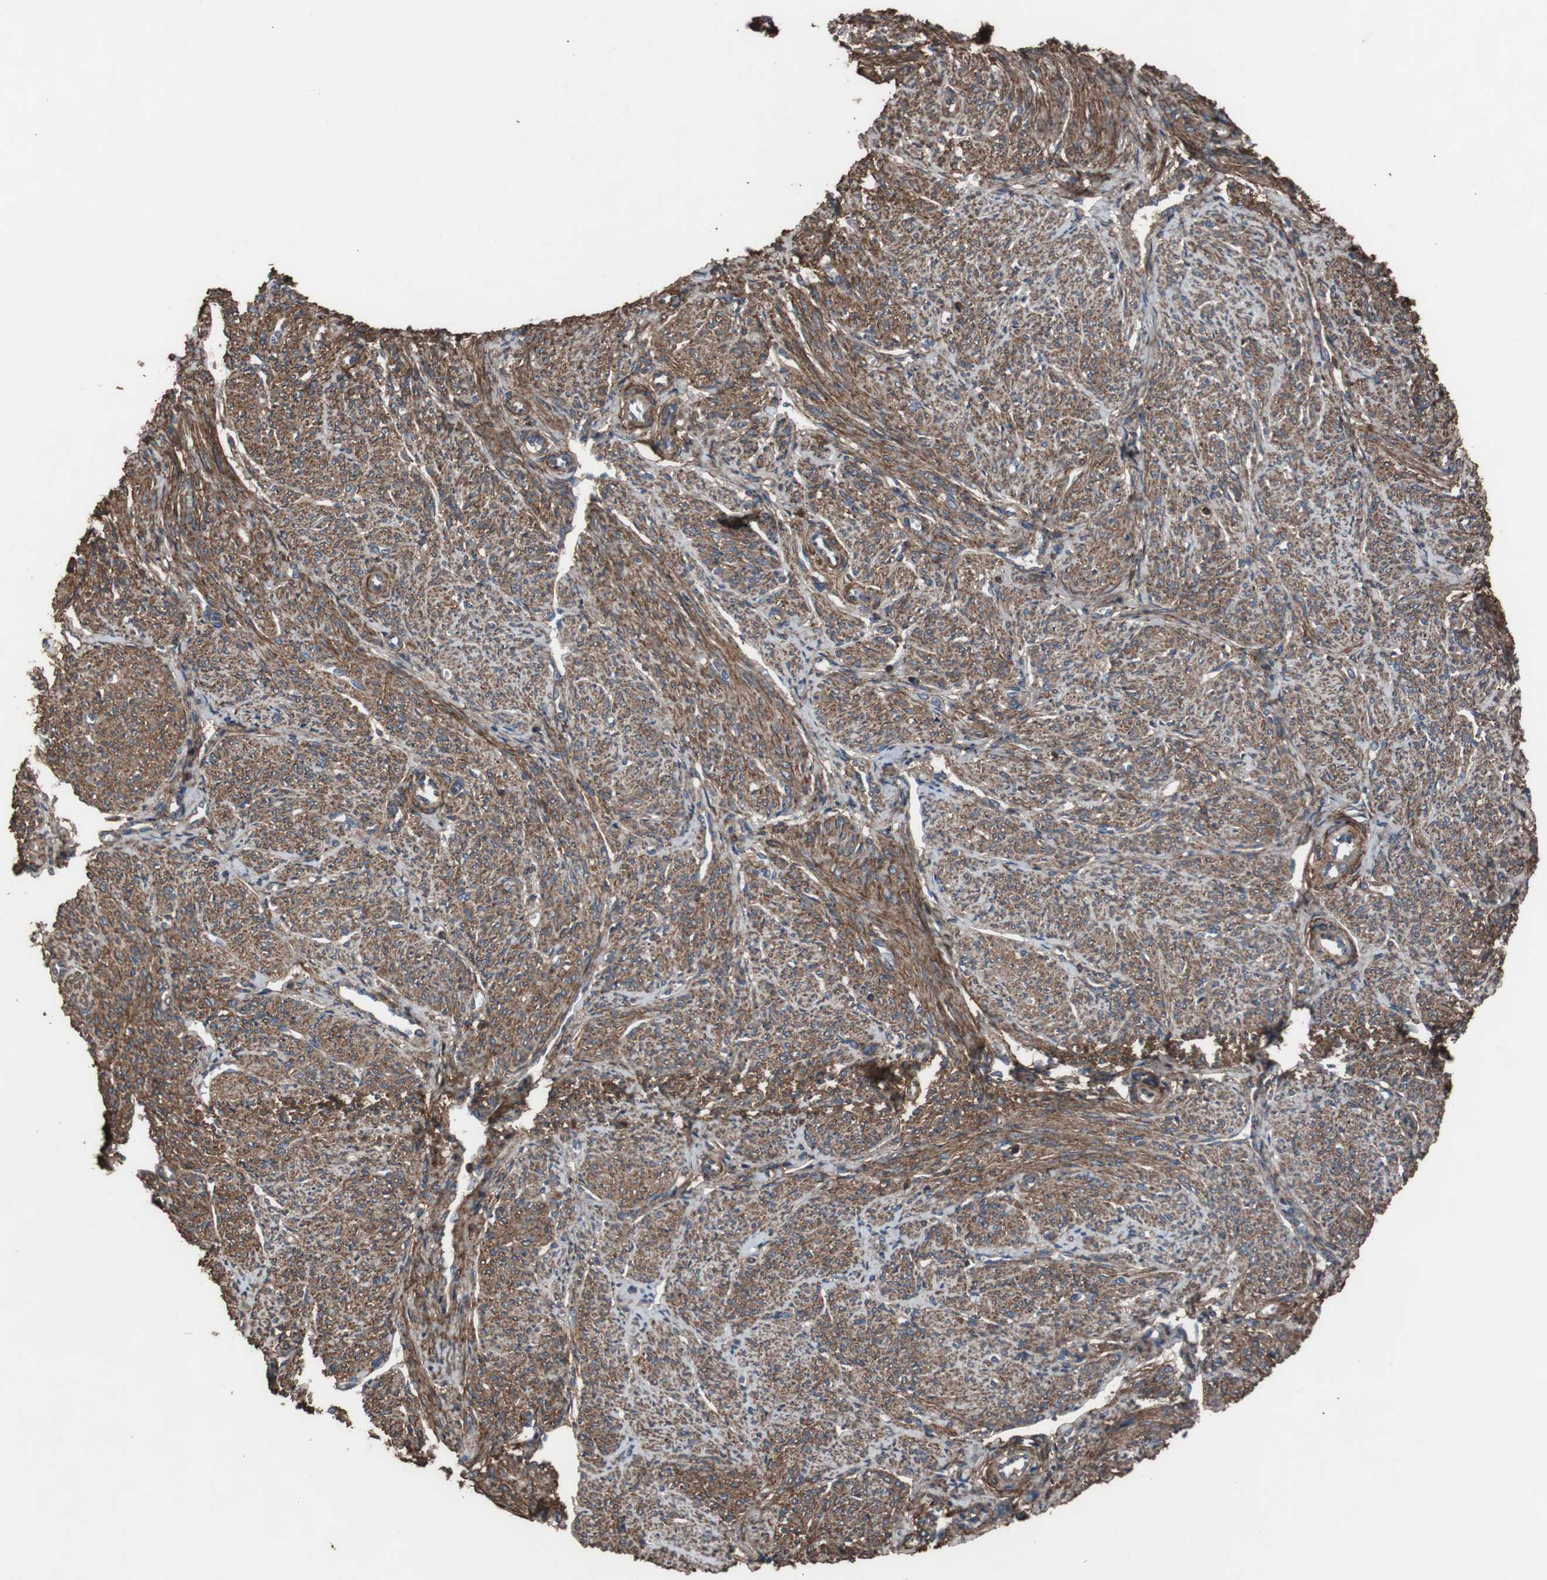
{"staining": {"intensity": "strong", "quantity": ">75%", "location": "cytoplasmic/membranous"}, "tissue": "smooth muscle", "cell_type": "Smooth muscle cells", "image_type": "normal", "snomed": [{"axis": "morphology", "description": "Normal tissue, NOS"}, {"axis": "topography", "description": "Smooth muscle"}], "caption": "Smooth muscle cells exhibit high levels of strong cytoplasmic/membranous staining in about >75% of cells in benign human smooth muscle. The staining was performed using DAB to visualize the protein expression in brown, while the nuclei were stained in blue with hematoxylin (Magnification: 20x).", "gene": "COL6A2", "patient": {"sex": "female", "age": 65}}